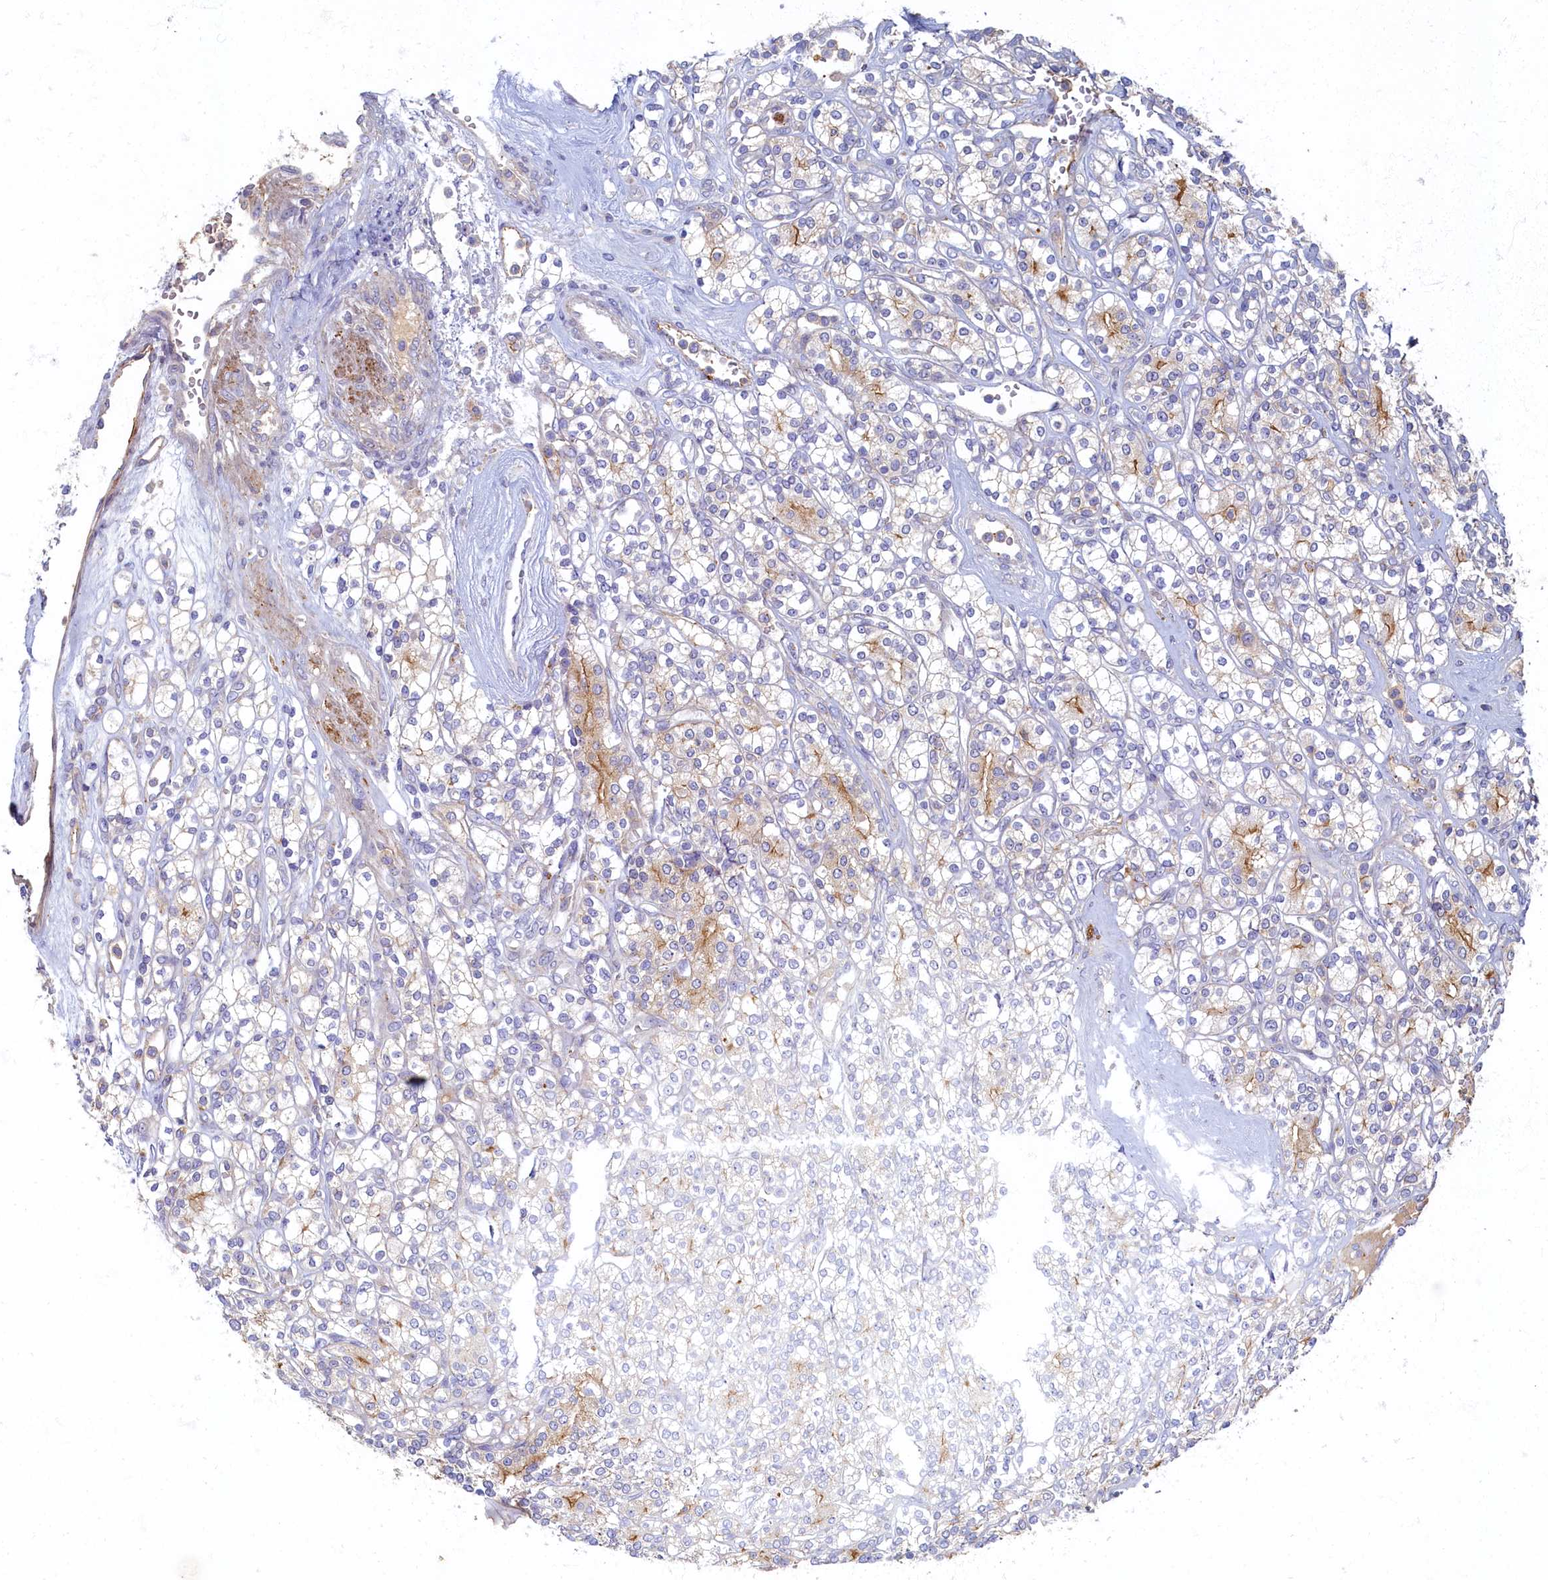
{"staining": {"intensity": "moderate", "quantity": "<25%", "location": "cytoplasmic/membranous"}, "tissue": "renal cancer", "cell_type": "Tumor cells", "image_type": "cancer", "snomed": [{"axis": "morphology", "description": "Adenocarcinoma, NOS"}, {"axis": "topography", "description": "Kidney"}], "caption": "Immunohistochemical staining of human renal cancer (adenocarcinoma) demonstrates moderate cytoplasmic/membranous protein positivity in approximately <25% of tumor cells. Ihc stains the protein of interest in brown and the nuclei are stained blue.", "gene": "PSMG2", "patient": {"sex": "male", "age": 77}}